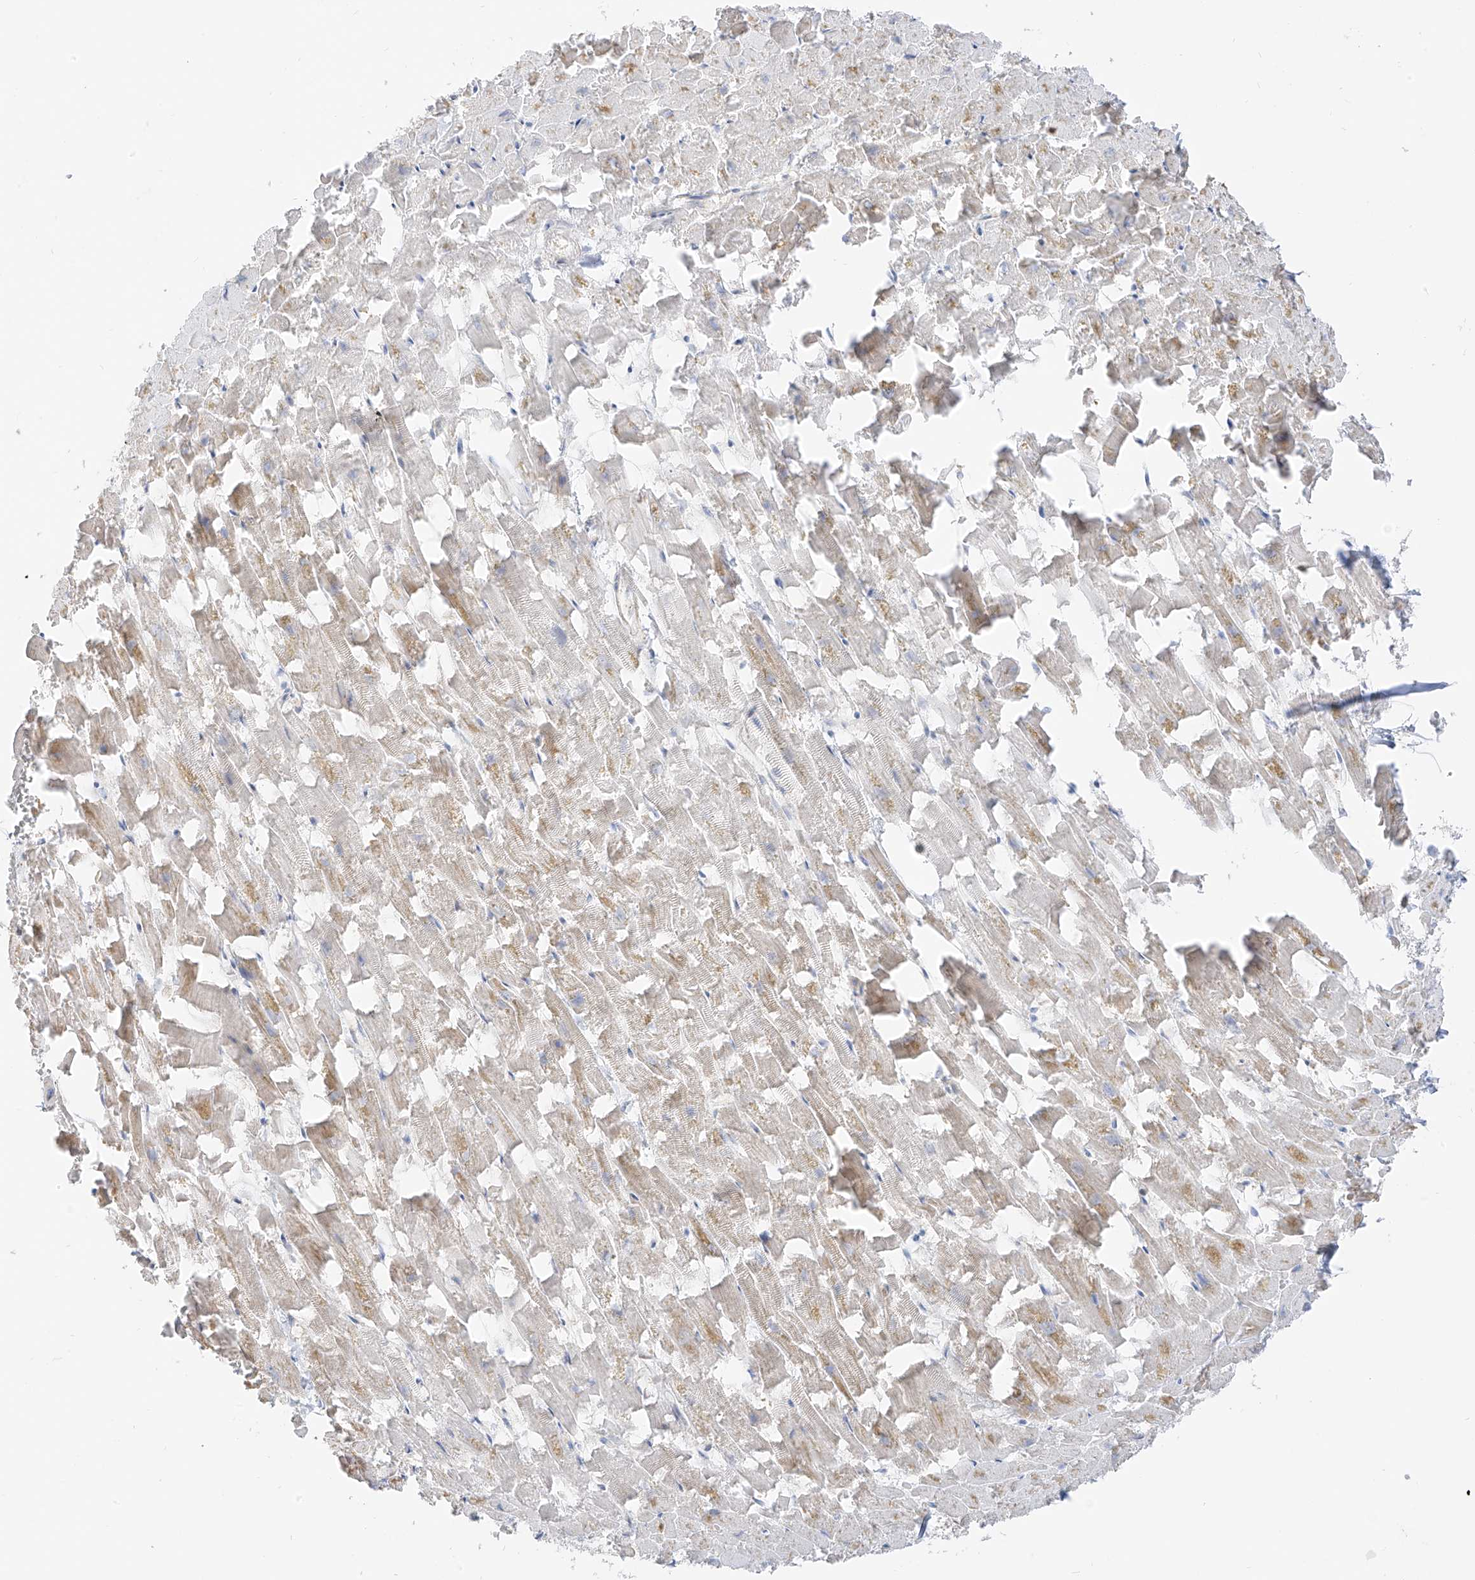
{"staining": {"intensity": "weak", "quantity": "25%-75%", "location": "cytoplasmic/membranous"}, "tissue": "heart muscle", "cell_type": "Cardiomyocytes", "image_type": "normal", "snomed": [{"axis": "morphology", "description": "Normal tissue, NOS"}, {"axis": "topography", "description": "Heart"}], "caption": "Heart muscle stained with immunohistochemistry (IHC) shows weak cytoplasmic/membranous staining in approximately 25%-75% of cardiomyocytes.", "gene": "ETHE1", "patient": {"sex": "female", "age": 64}}